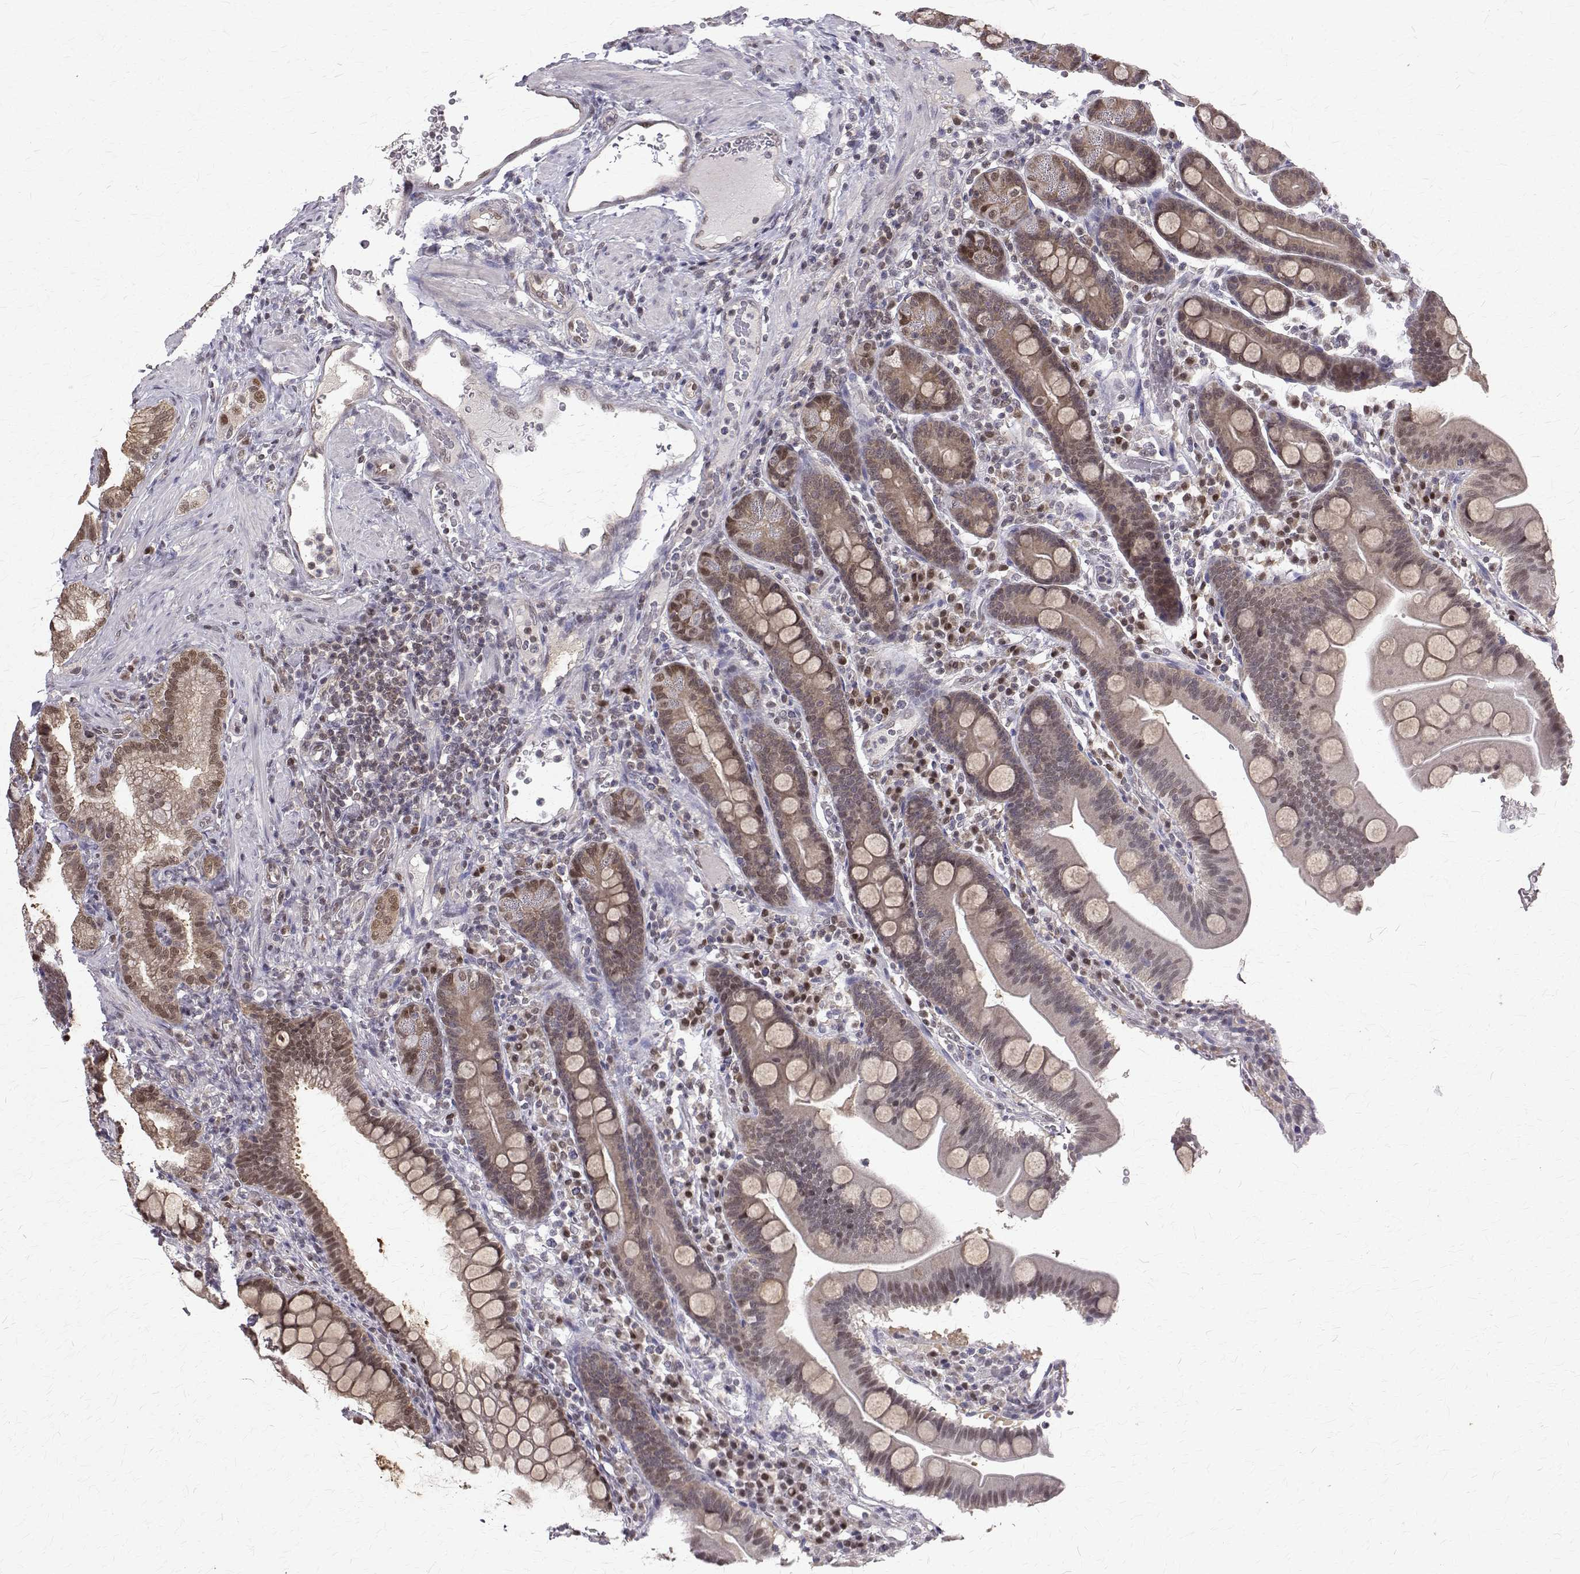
{"staining": {"intensity": "weak", "quantity": "25%-75%", "location": "cytoplasmic/membranous,nuclear"}, "tissue": "duodenum", "cell_type": "Glandular cells", "image_type": "normal", "snomed": [{"axis": "morphology", "description": "Normal tissue, NOS"}, {"axis": "topography", "description": "Pancreas"}, {"axis": "topography", "description": "Duodenum"}], "caption": "The immunohistochemical stain shows weak cytoplasmic/membranous,nuclear expression in glandular cells of unremarkable duodenum. (DAB (3,3'-diaminobenzidine) IHC, brown staining for protein, blue staining for nuclei).", "gene": "NIF3L1", "patient": {"sex": "male", "age": 59}}